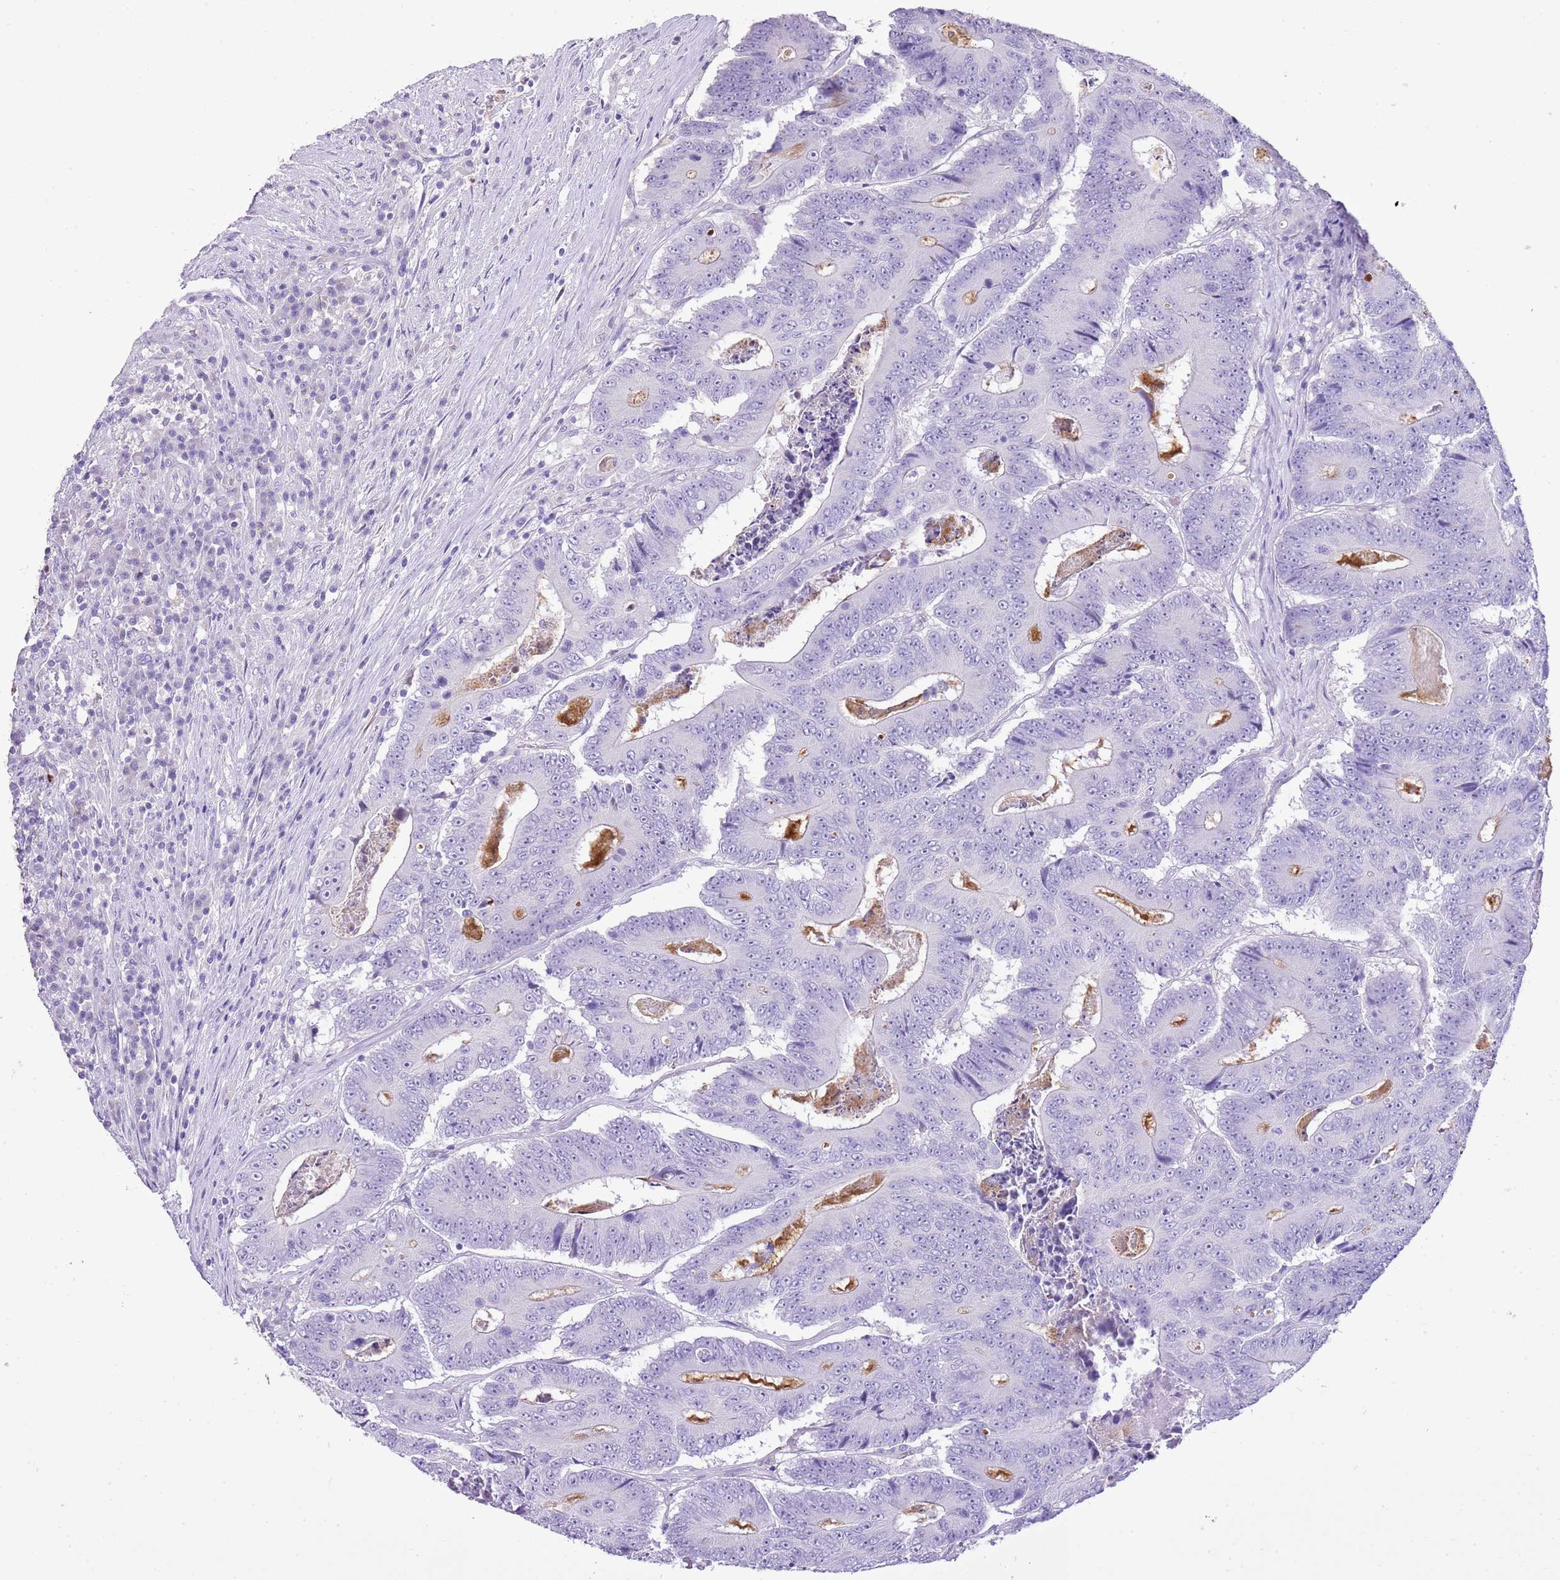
{"staining": {"intensity": "negative", "quantity": "none", "location": "none"}, "tissue": "colorectal cancer", "cell_type": "Tumor cells", "image_type": "cancer", "snomed": [{"axis": "morphology", "description": "Adenocarcinoma, NOS"}, {"axis": "topography", "description": "Colon"}], "caption": "IHC photomicrograph of human adenocarcinoma (colorectal) stained for a protein (brown), which demonstrates no positivity in tumor cells.", "gene": "XPO7", "patient": {"sex": "male", "age": 83}}